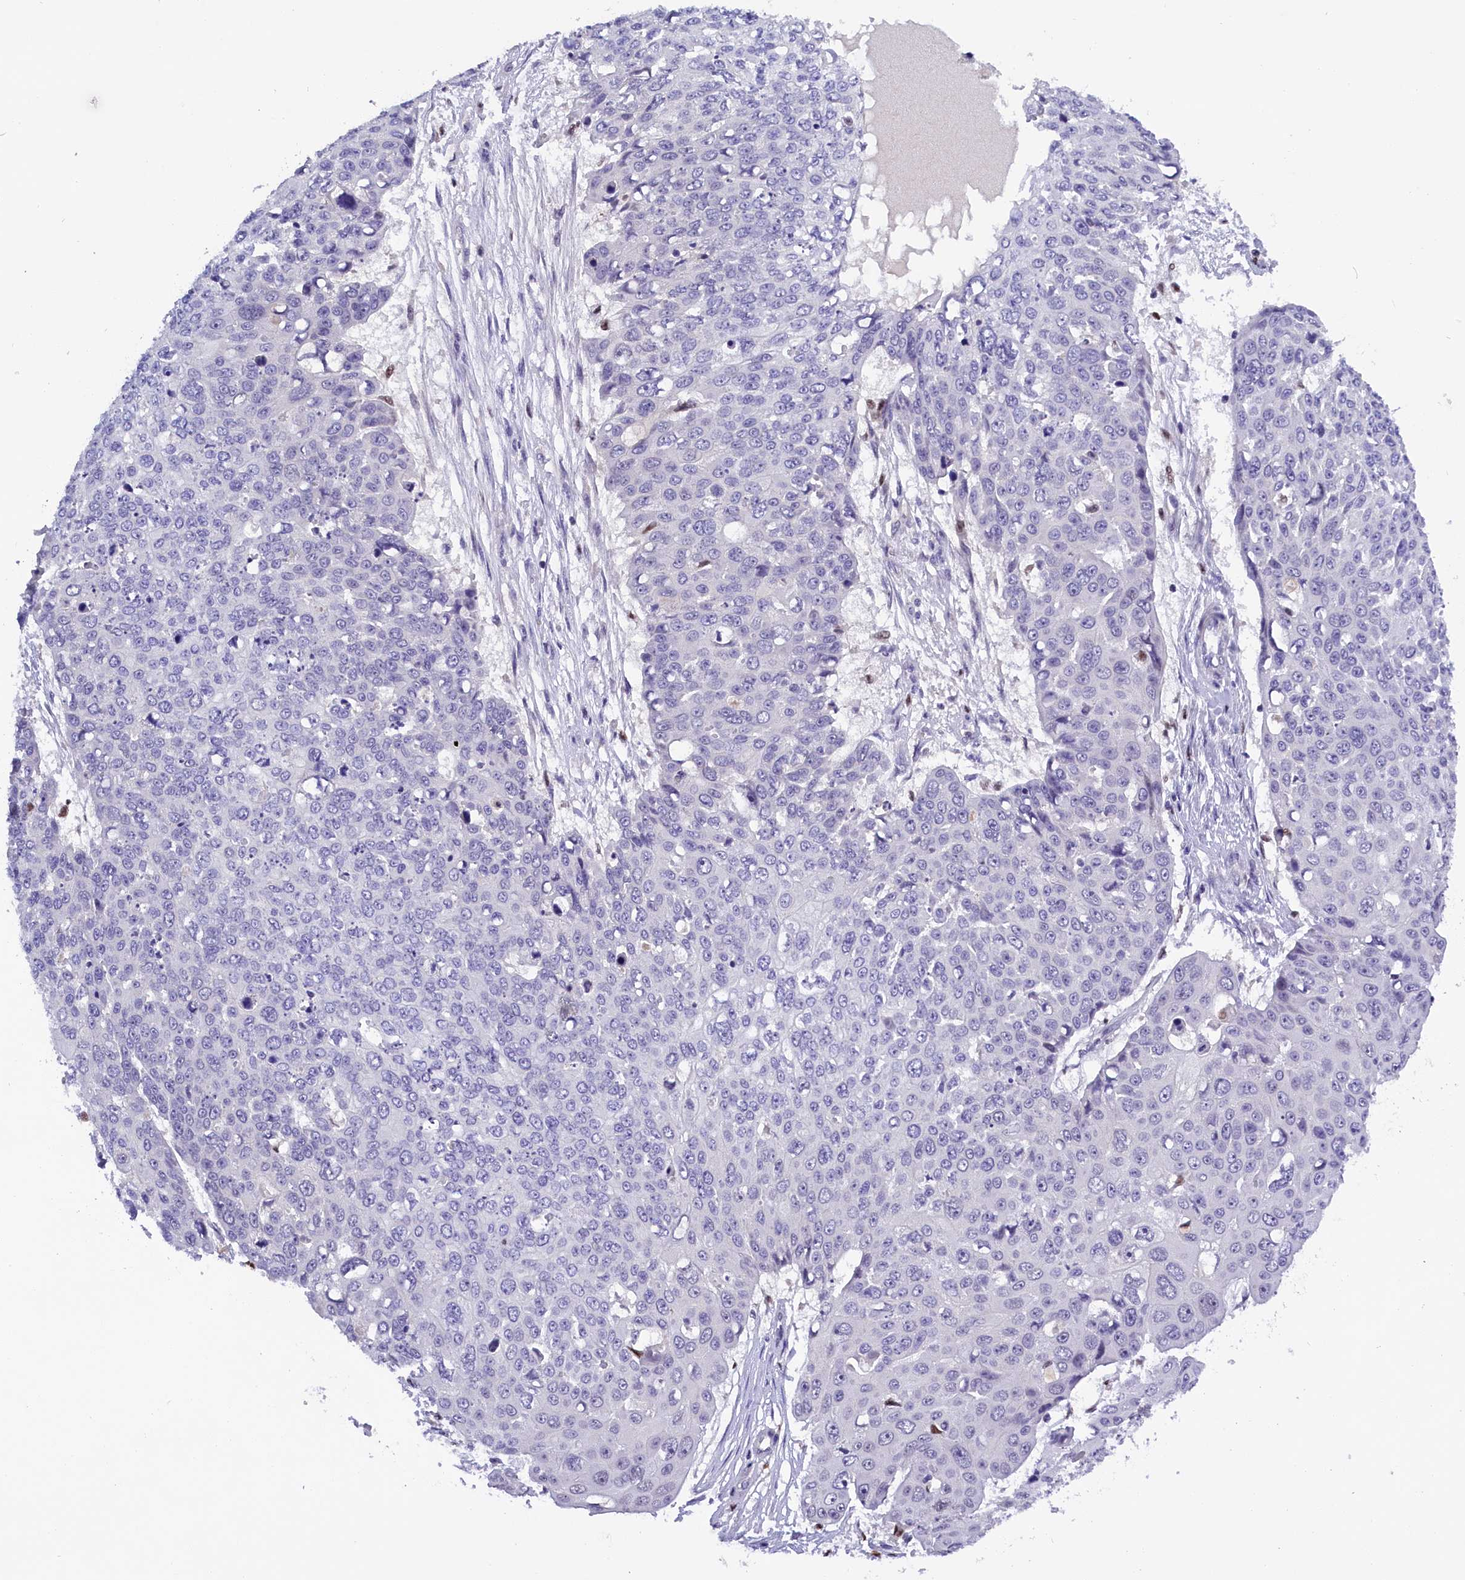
{"staining": {"intensity": "negative", "quantity": "none", "location": "none"}, "tissue": "skin cancer", "cell_type": "Tumor cells", "image_type": "cancer", "snomed": [{"axis": "morphology", "description": "Squamous cell carcinoma, NOS"}, {"axis": "topography", "description": "Skin"}], "caption": "Tumor cells show no significant protein staining in skin cancer (squamous cell carcinoma). (DAB immunohistochemistry (IHC), high magnification).", "gene": "BTBD9", "patient": {"sex": "male", "age": 71}}